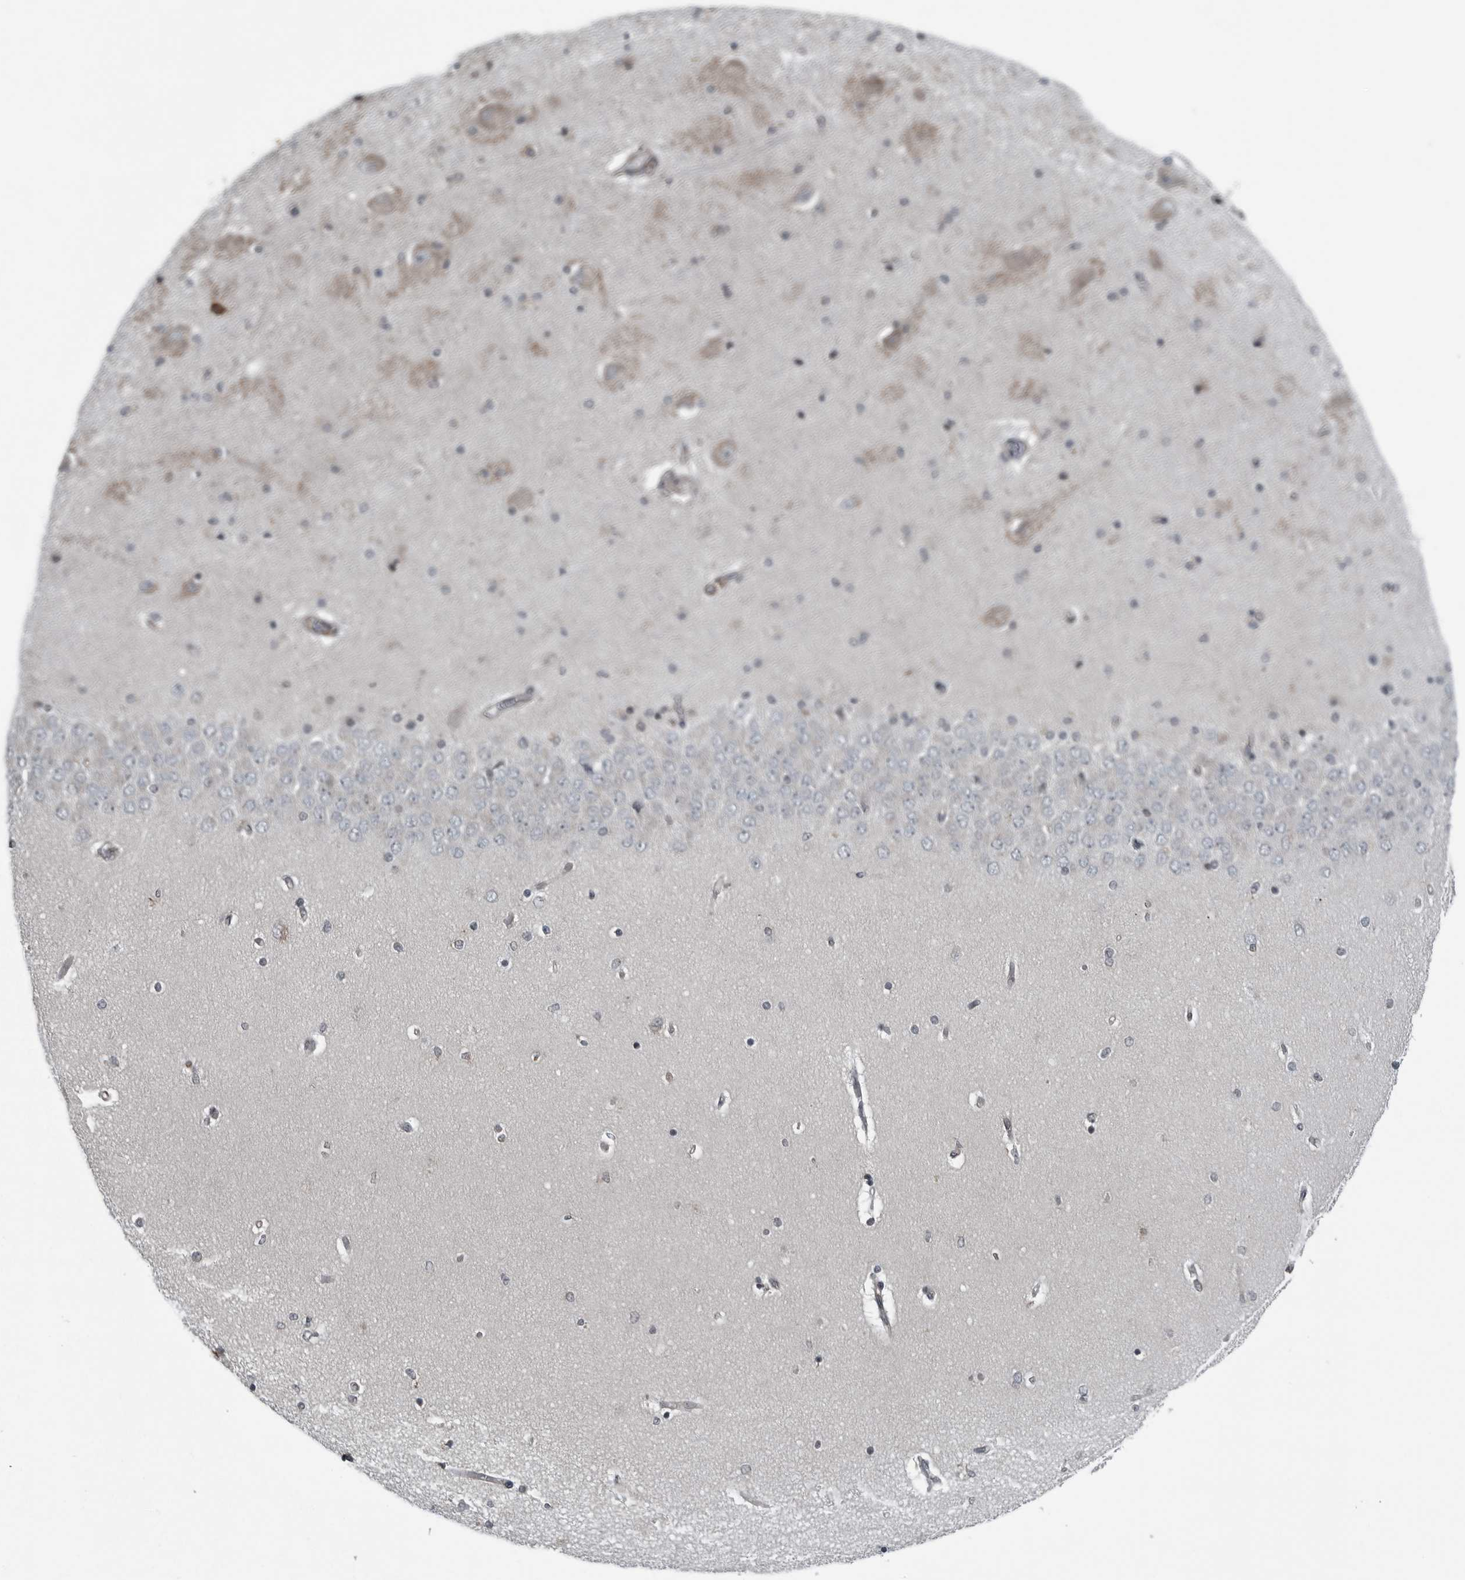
{"staining": {"intensity": "negative", "quantity": "none", "location": "none"}, "tissue": "hippocampus", "cell_type": "Glial cells", "image_type": "normal", "snomed": [{"axis": "morphology", "description": "Normal tissue, NOS"}, {"axis": "topography", "description": "Hippocampus"}], "caption": "Immunohistochemical staining of benign hippocampus displays no significant positivity in glial cells. The staining was performed using DAB to visualize the protein expression in brown, while the nuclei were stained in blue with hematoxylin (Magnification: 20x).", "gene": "CEP85", "patient": {"sex": "female", "age": 54}}